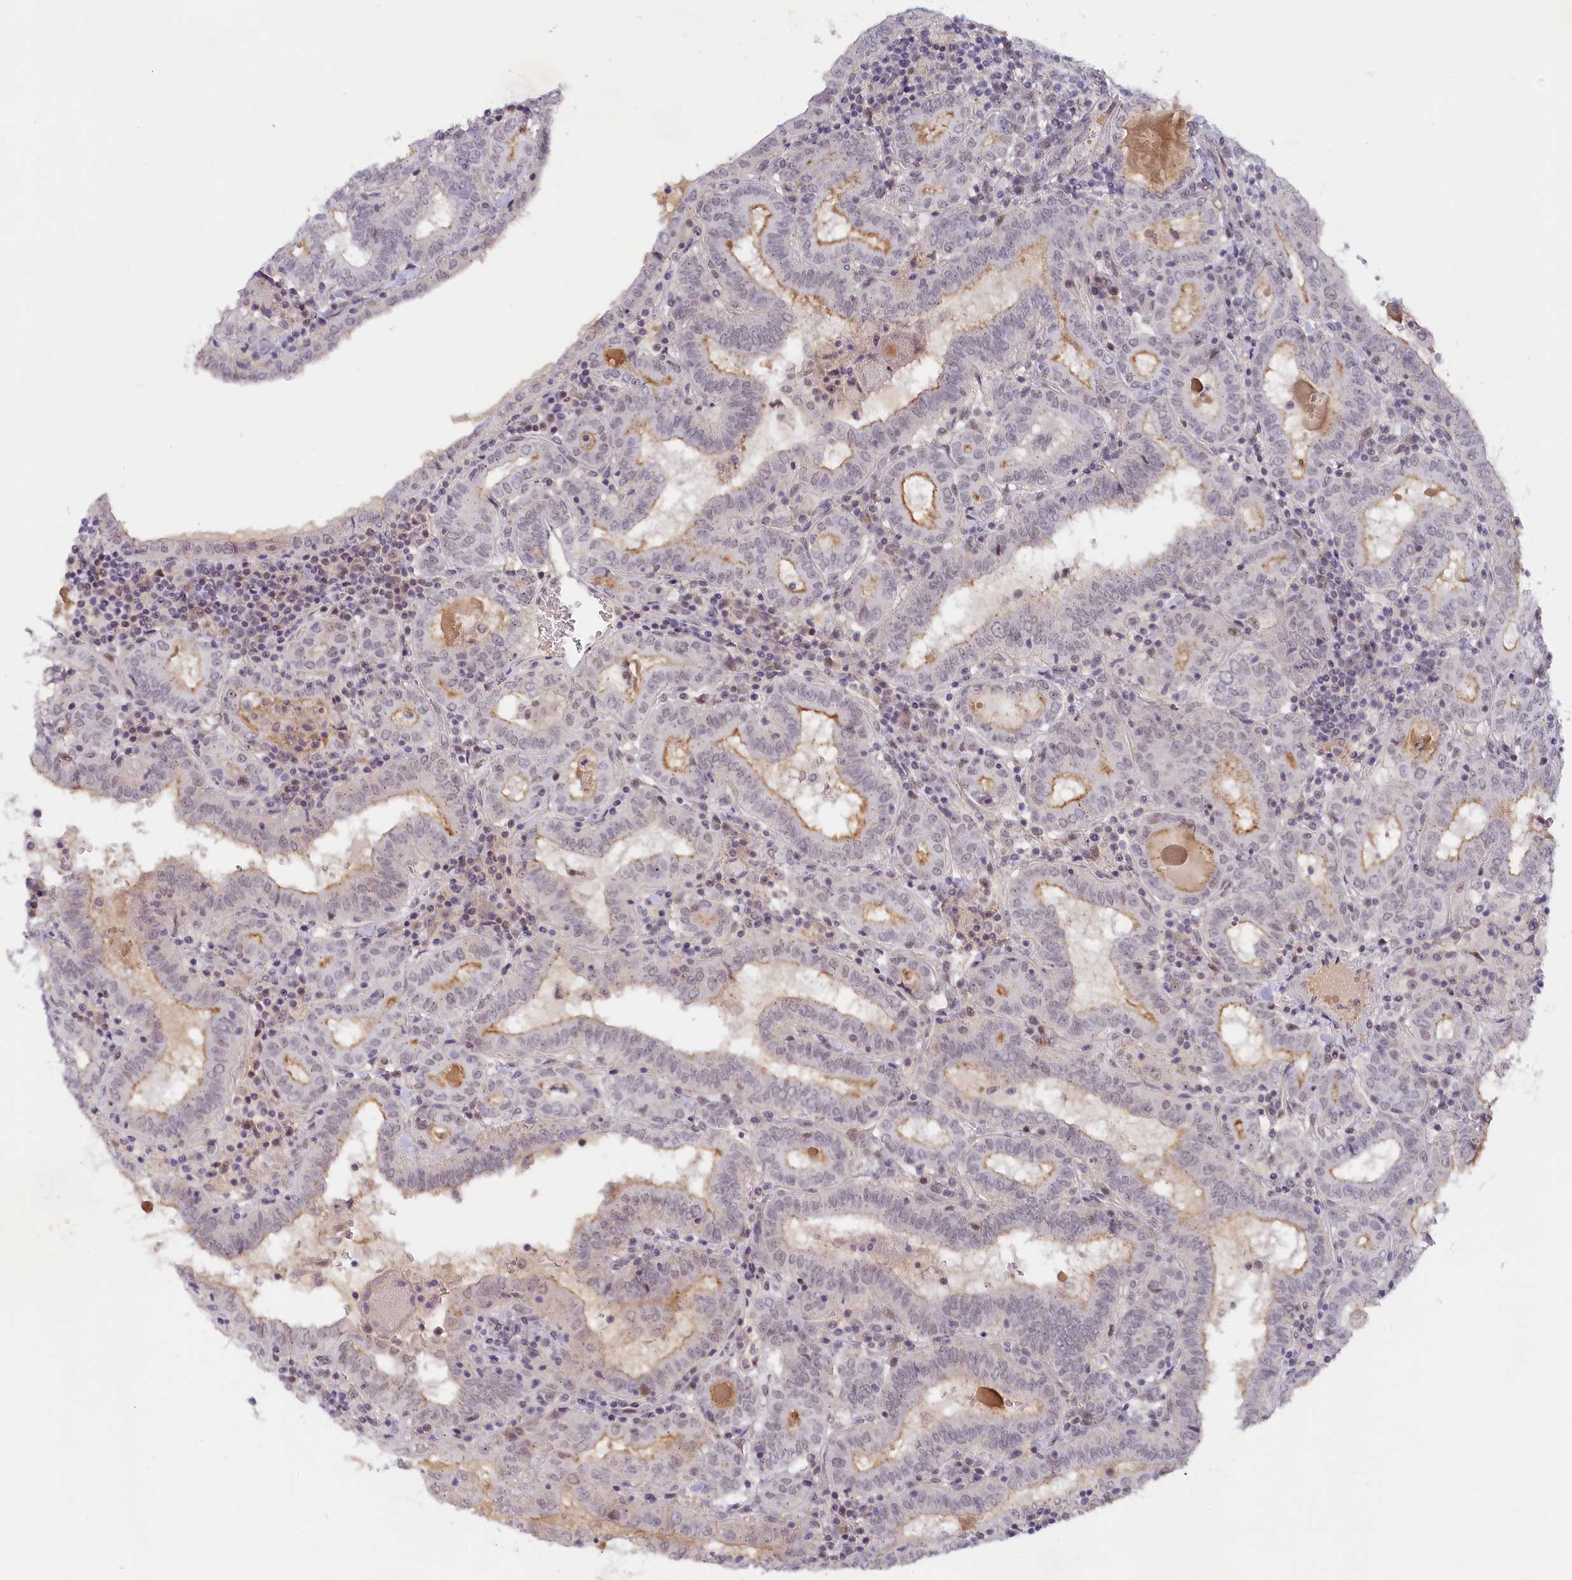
{"staining": {"intensity": "moderate", "quantity": "<25%", "location": "cytoplasmic/membranous"}, "tissue": "thyroid cancer", "cell_type": "Tumor cells", "image_type": "cancer", "snomed": [{"axis": "morphology", "description": "Papillary adenocarcinoma, NOS"}, {"axis": "topography", "description": "Thyroid gland"}], "caption": "An image of thyroid cancer (papillary adenocarcinoma) stained for a protein demonstrates moderate cytoplasmic/membranous brown staining in tumor cells.", "gene": "SEC31B", "patient": {"sex": "female", "age": 72}}